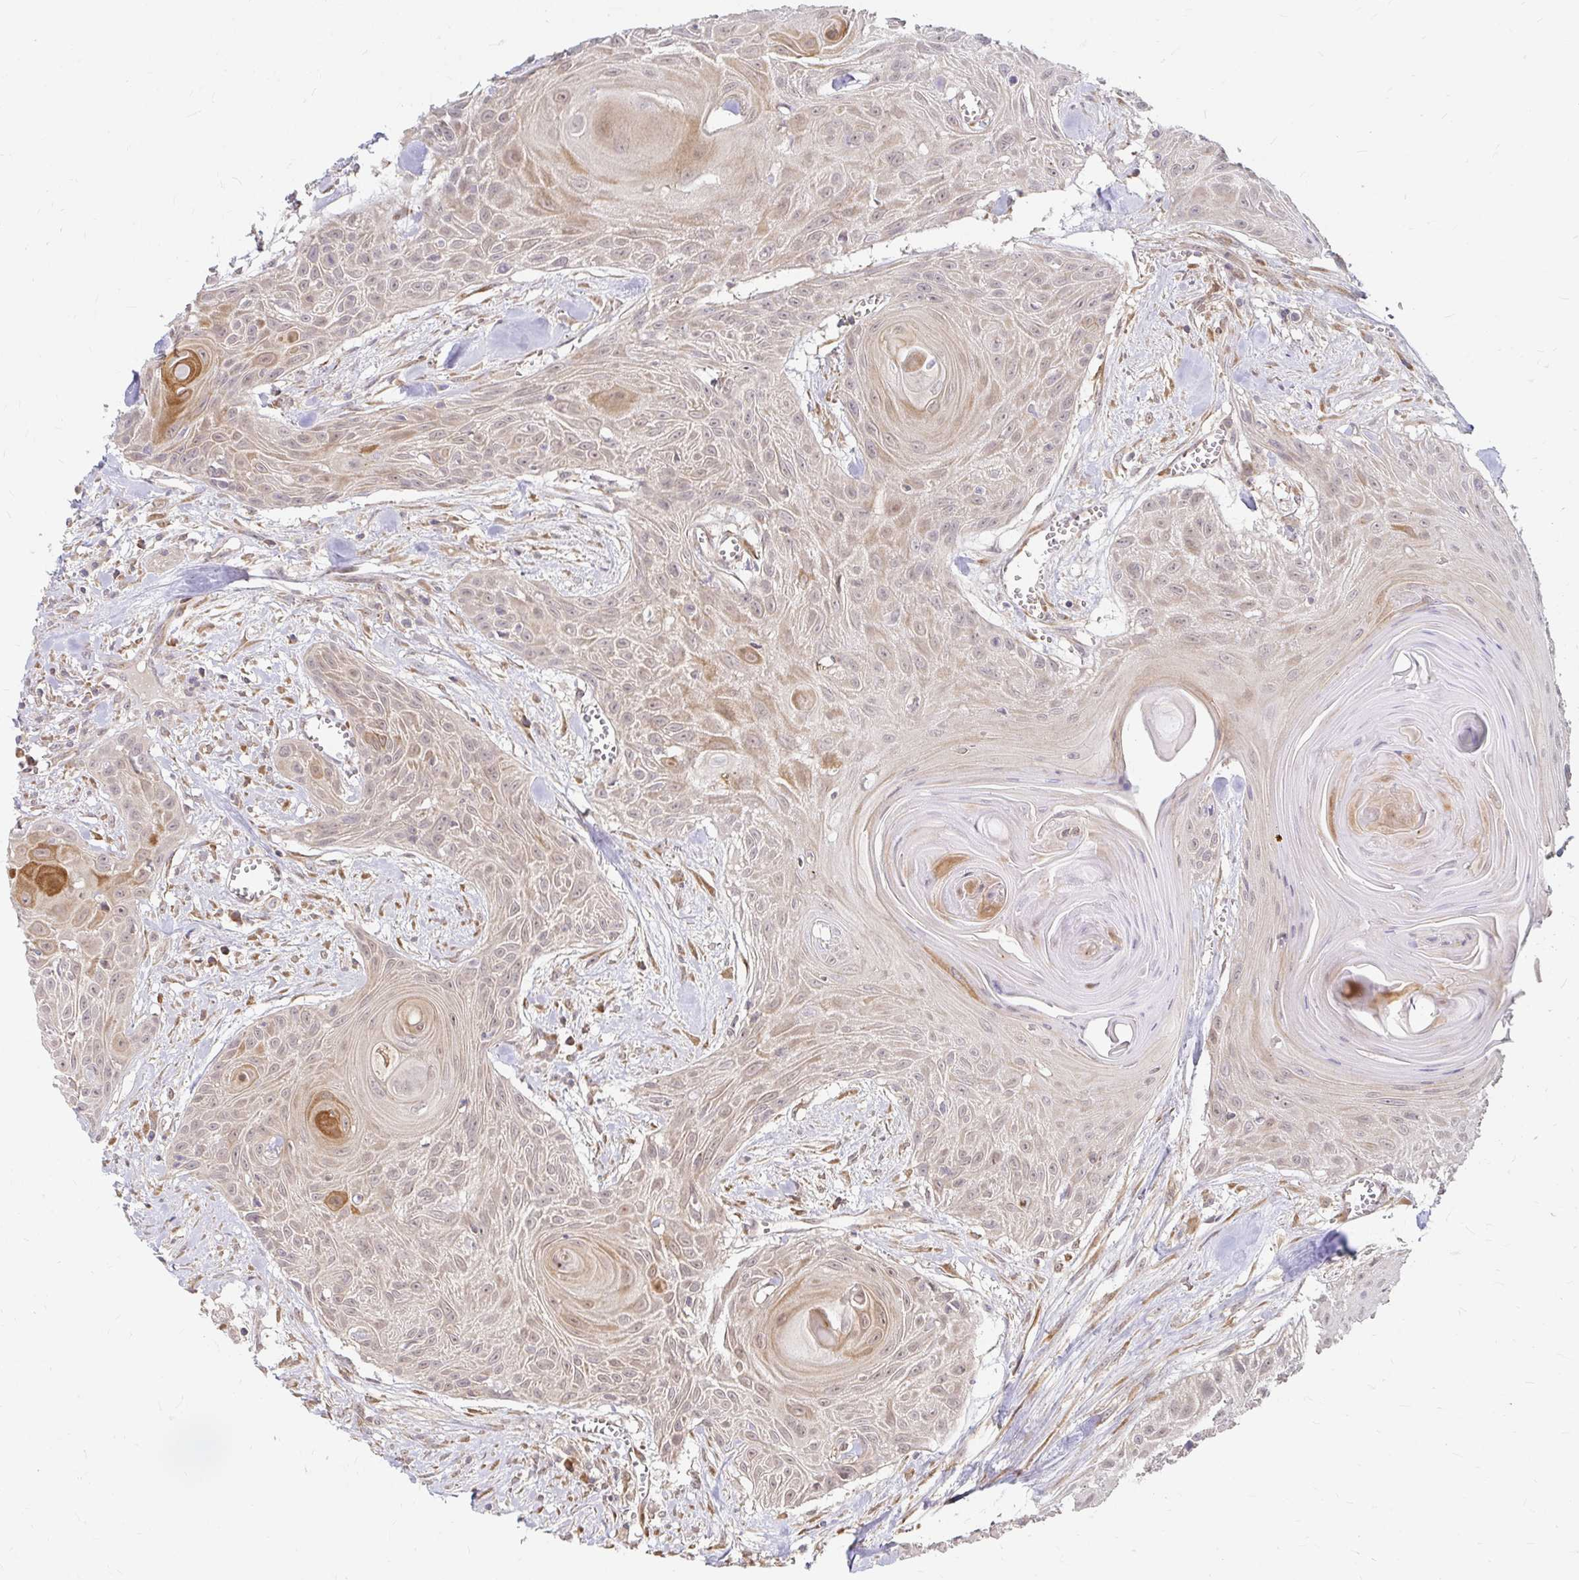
{"staining": {"intensity": "strong", "quantity": "<25%", "location": "cytoplasmic/membranous"}, "tissue": "head and neck cancer", "cell_type": "Tumor cells", "image_type": "cancer", "snomed": [{"axis": "morphology", "description": "Squamous cell carcinoma, NOS"}, {"axis": "topography", "description": "Lymph node"}, {"axis": "topography", "description": "Salivary gland"}, {"axis": "topography", "description": "Head-Neck"}], "caption": "Immunohistochemistry (IHC) of human squamous cell carcinoma (head and neck) displays medium levels of strong cytoplasmic/membranous expression in about <25% of tumor cells.", "gene": "CAST", "patient": {"sex": "female", "age": 74}}